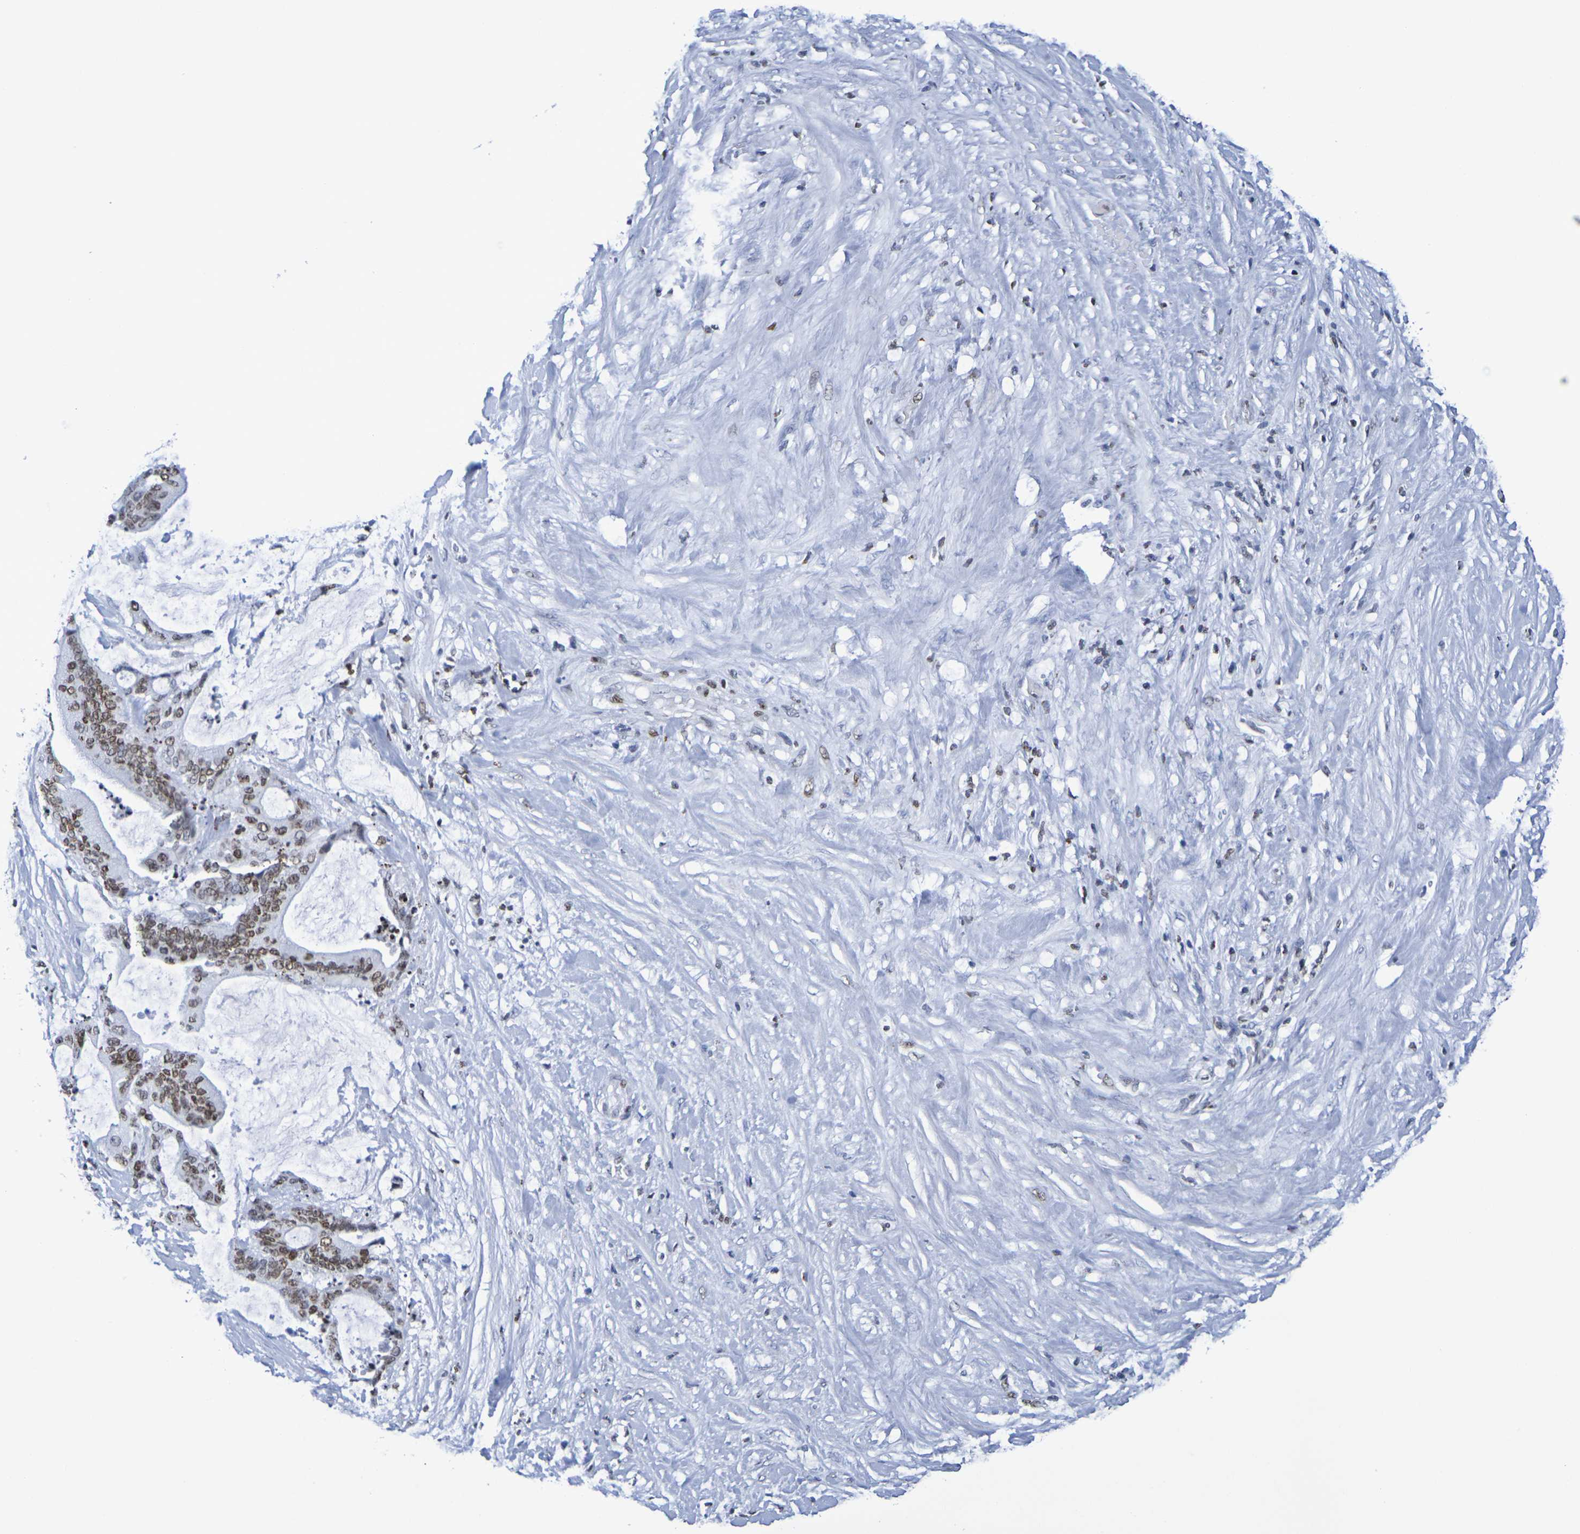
{"staining": {"intensity": "moderate", "quantity": ">75%", "location": "nuclear"}, "tissue": "liver cancer", "cell_type": "Tumor cells", "image_type": "cancer", "snomed": [{"axis": "morphology", "description": "Cholangiocarcinoma"}, {"axis": "topography", "description": "Liver"}], "caption": "Liver cholangiocarcinoma stained with a protein marker reveals moderate staining in tumor cells.", "gene": "H1-5", "patient": {"sex": "female", "age": 73}}